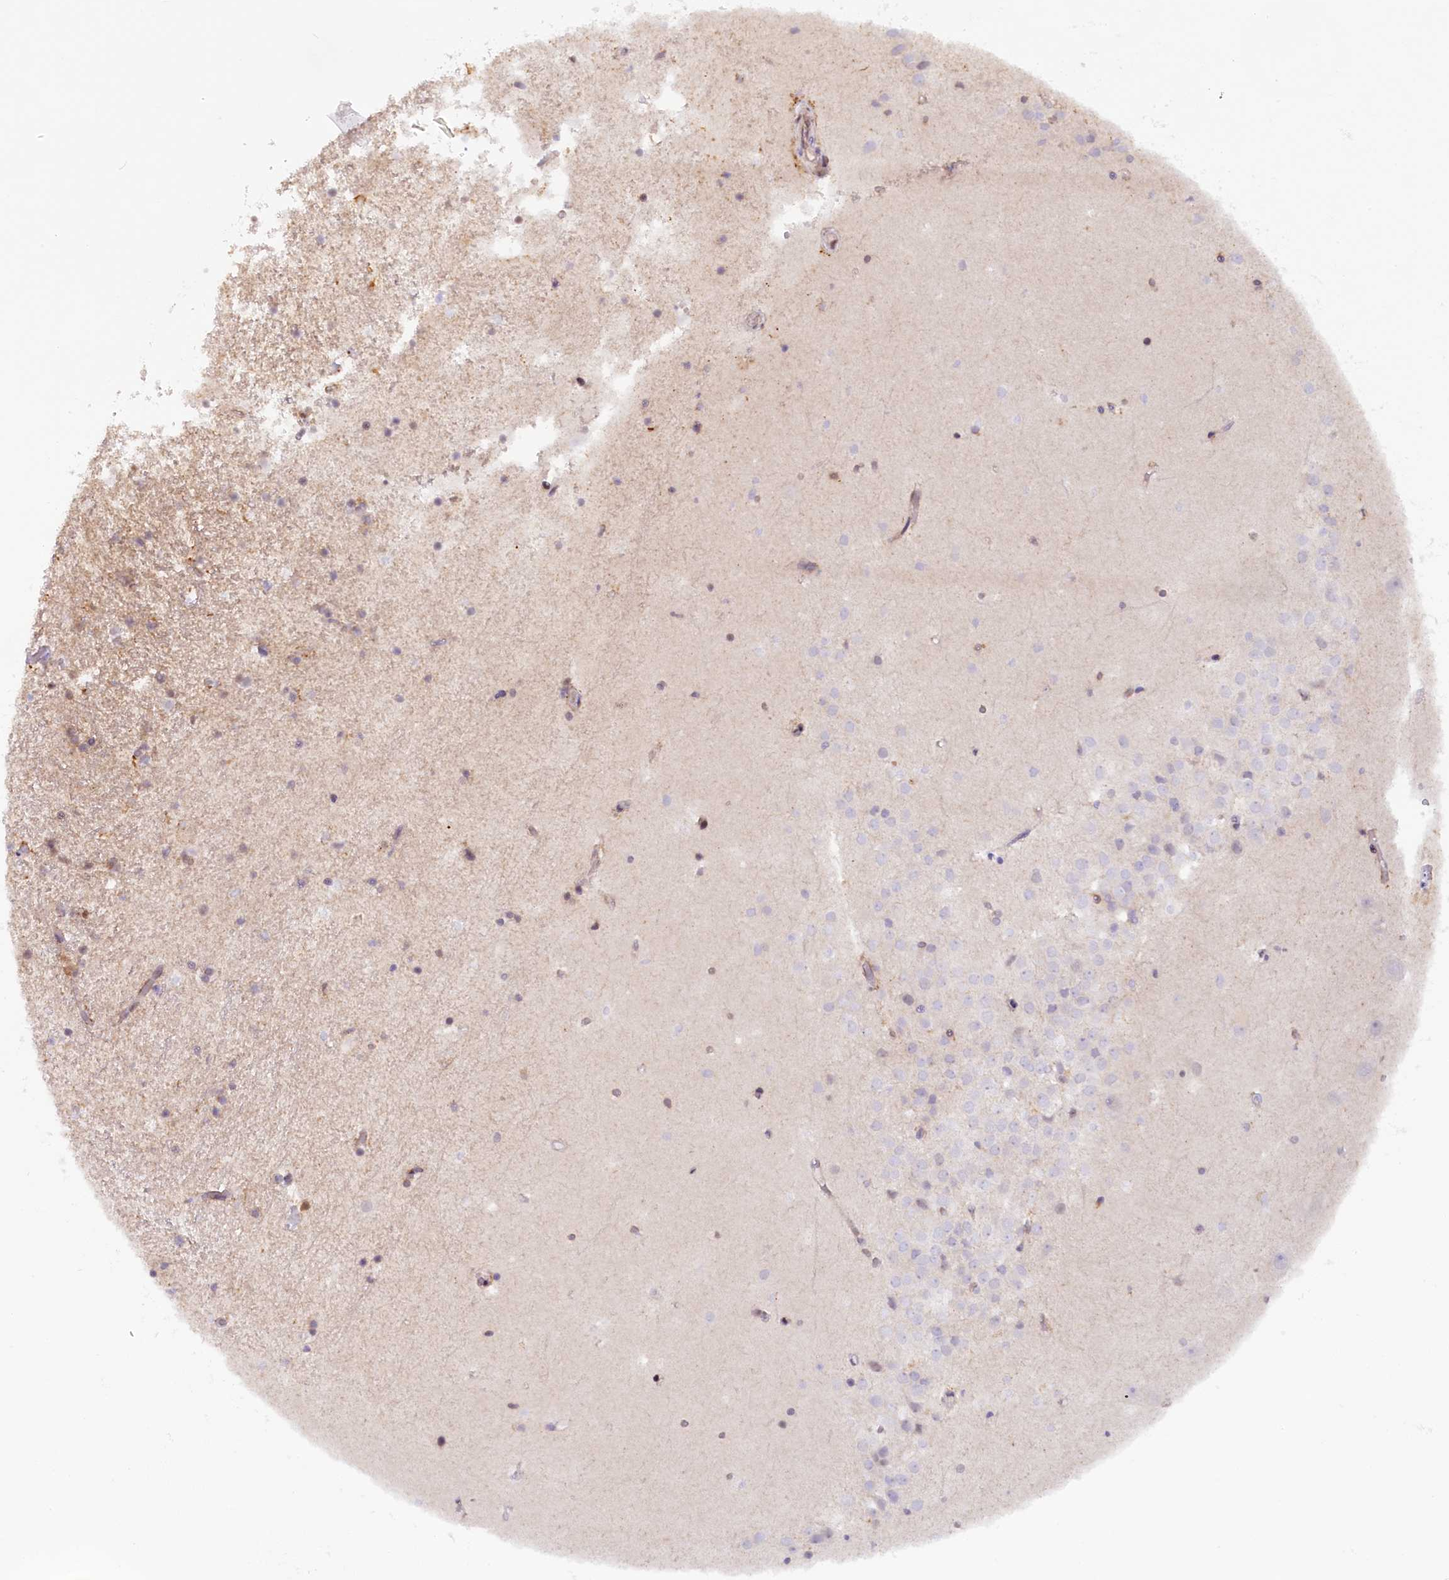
{"staining": {"intensity": "weak", "quantity": "<25%", "location": "nuclear"}, "tissue": "hippocampus", "cell_type": "Glial cells", "image_type": "normal", "snomed": [{"axis": "morphology", "description": "Normal tissue, NOS"}, {"axis": "topography", "description": "Hippocampus"}], "caption": "Glial cells show no significant protein staining in benign hippocampus. (DAB (3,3'-diaminobenzidine) IHC with hematoxylin counter stain).", "gene": "FCHO1", "patient": {"sex": "female", "age": 52}}